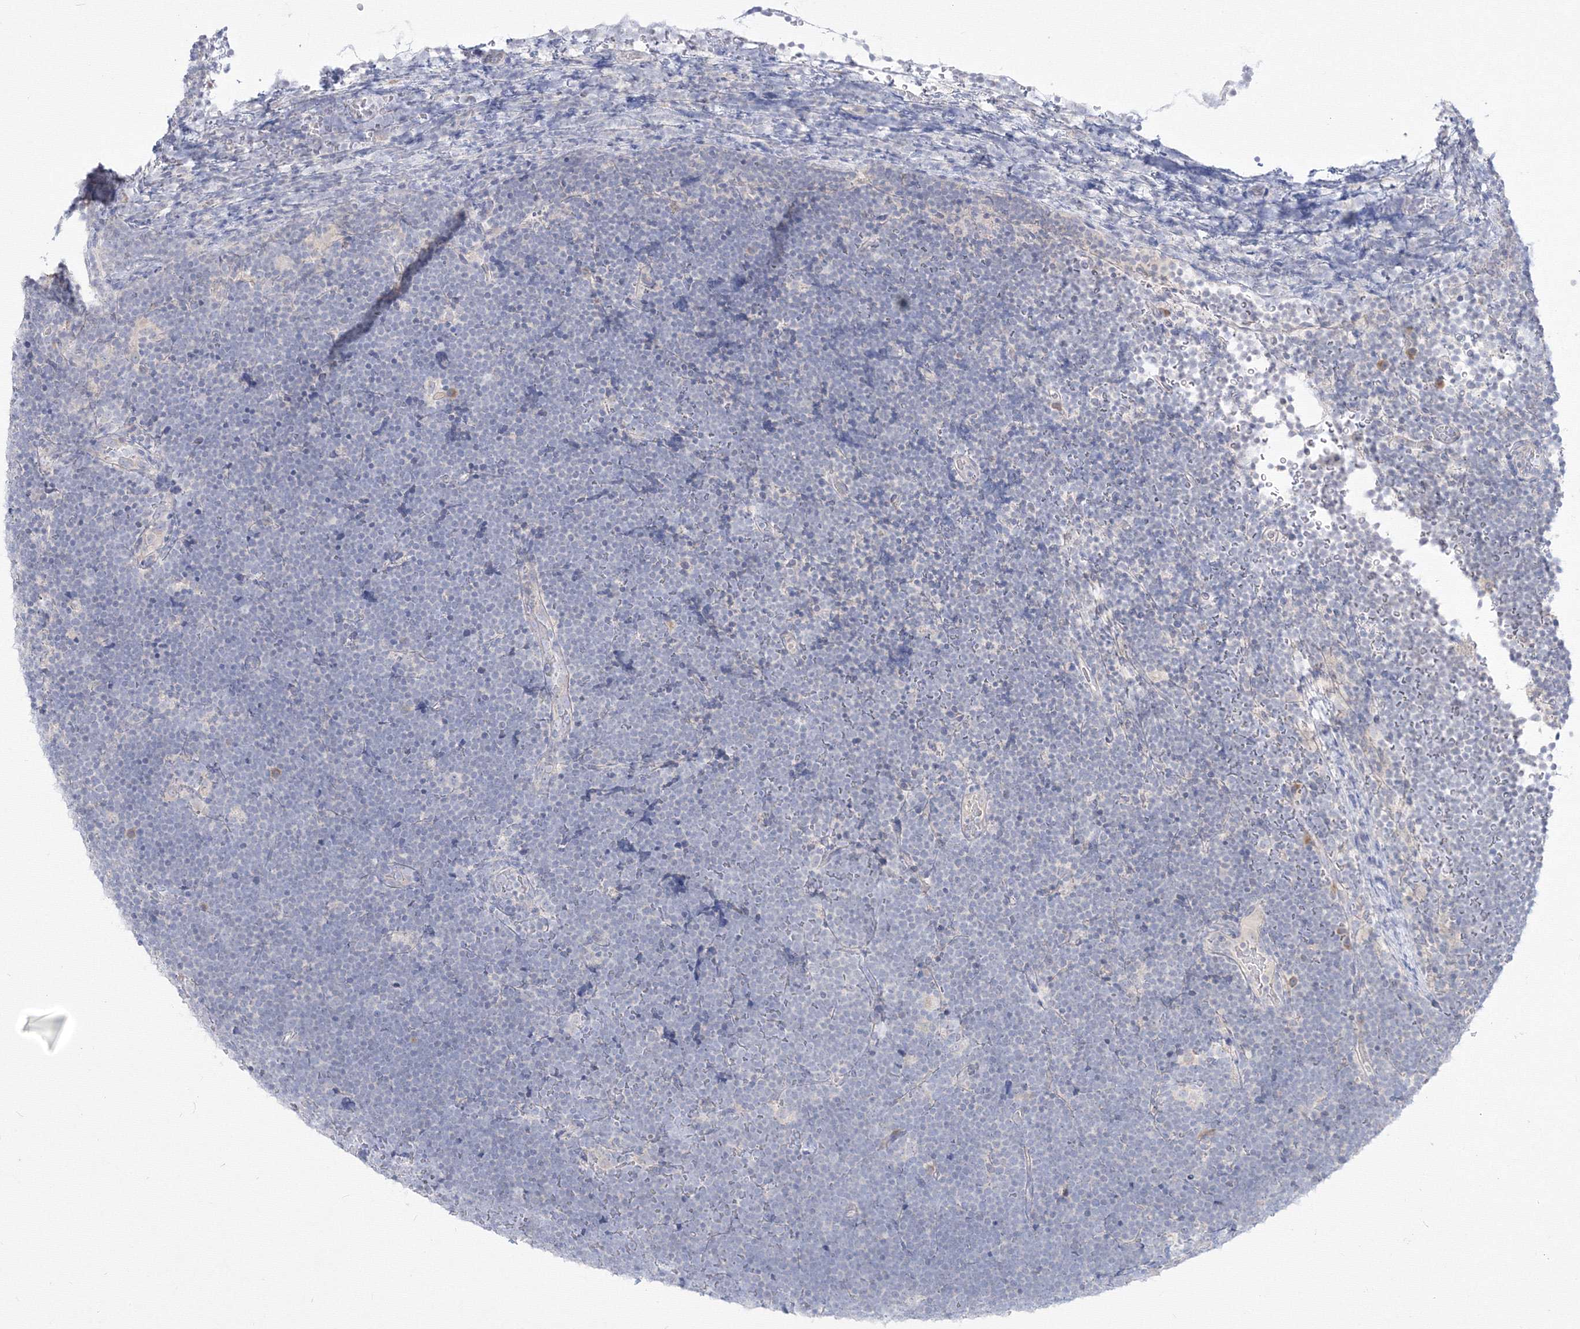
{"staining": {"intensity": "negative", "quantity": "none", "location": "none"}, "tissue": "lymphoma", "cell_type": "Tumor cells", "image_type": "cancer", "snomed": [{"axis": "morphology", "description": "Malignant lymphoma, non-Hodgkin's type, High grade"}, {"axis": "topography", "description": "Lymph node"}], "caption": "Tumor cells are negative for protein expression in human malignant lymphoma, non-Hodgkin's type (high-grade).", "gene": "FBXL8", "patient": {"sex": "male", "age": 13}}